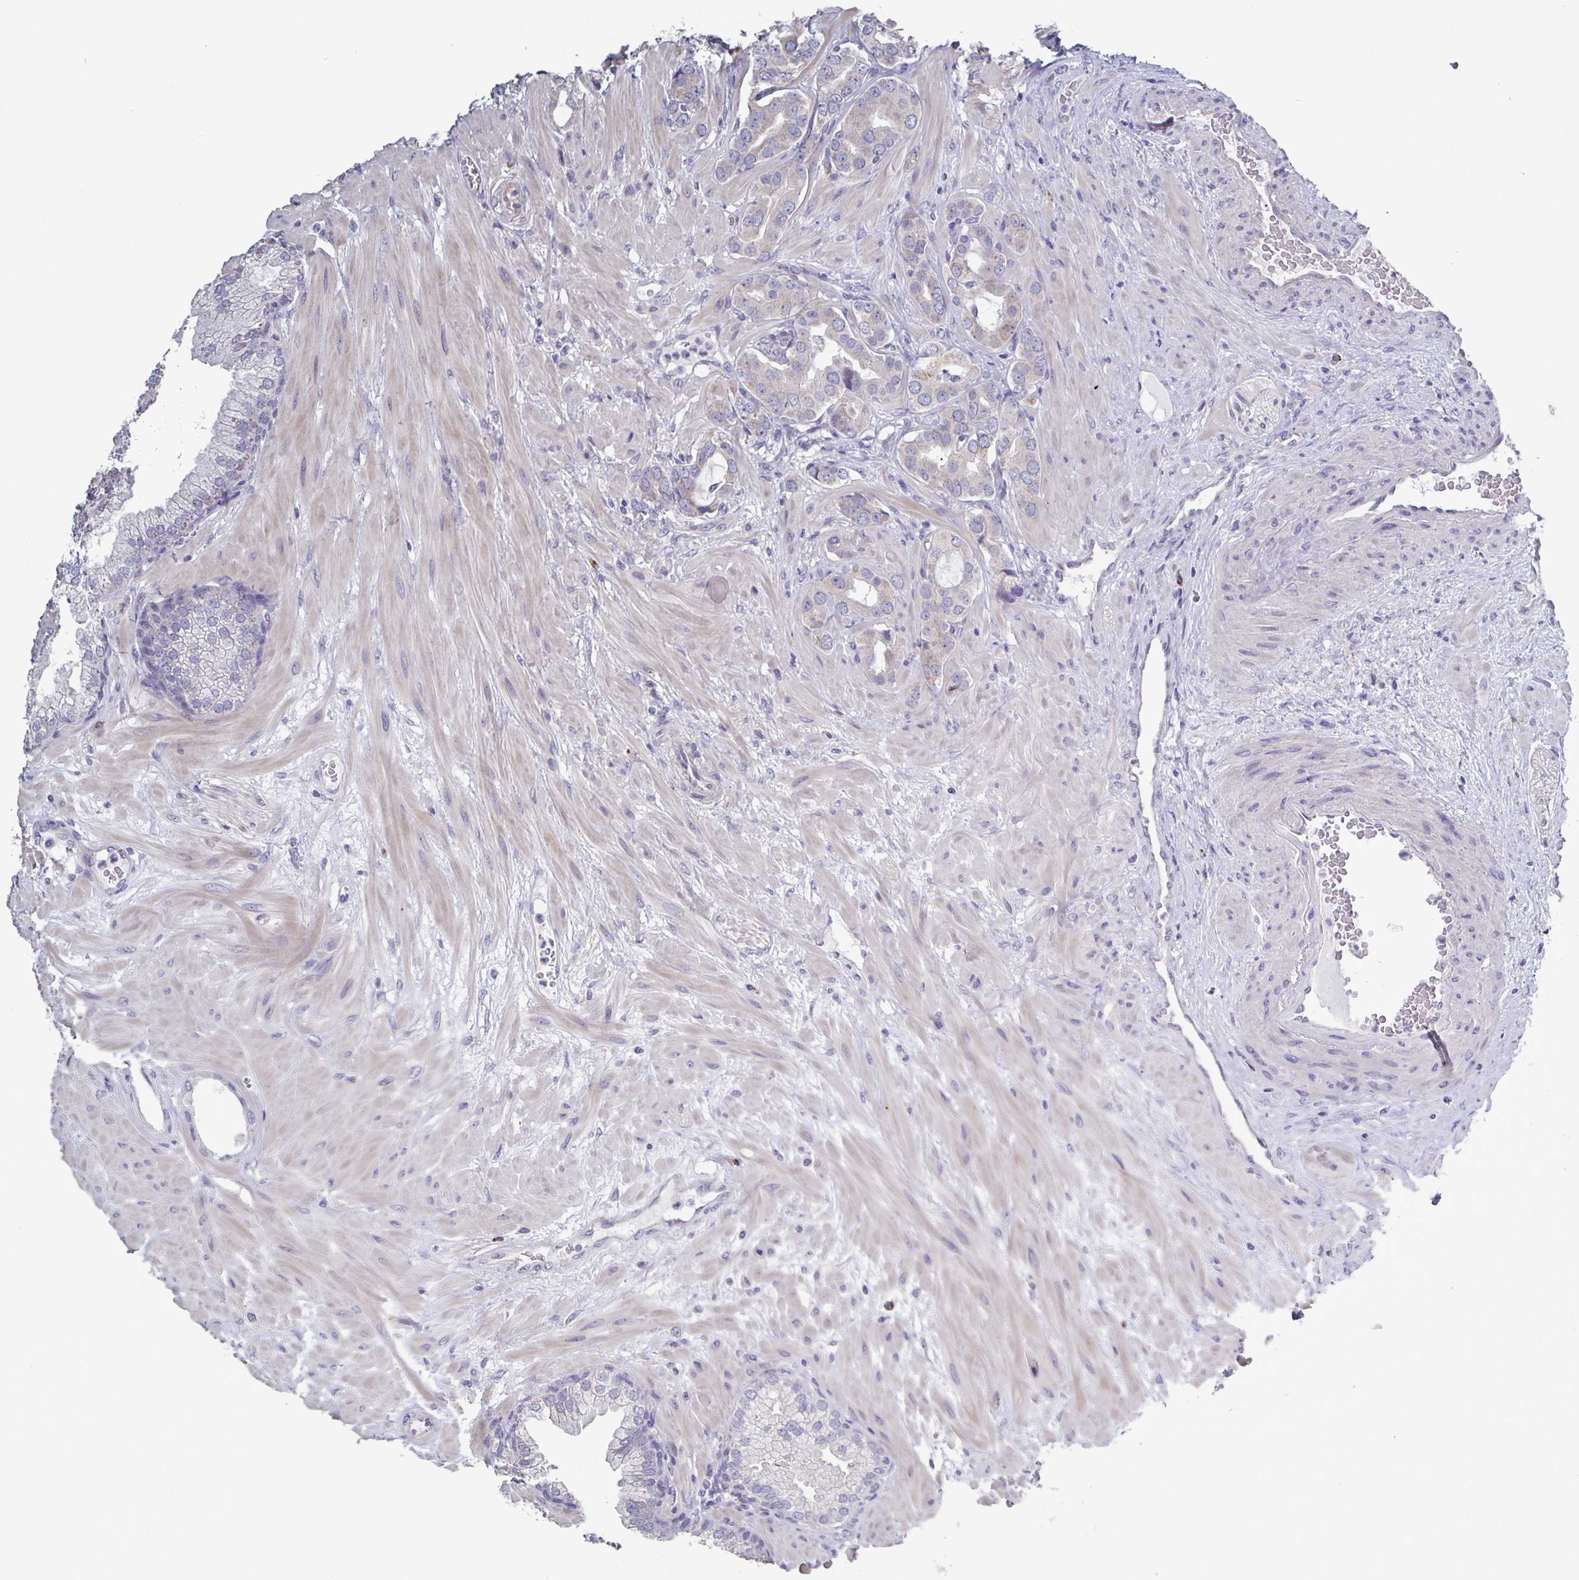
{"staining": {"intensity": "weak", "quantity": "<25%", "location": "cytoplasmic/membranous"}, "tissue": "prostate cancer", "cell_type": "Tumor cells", "image_type": "cancer", "snomed": [{"axis": "morphology", "description": "Adenocarcinoma, Low grade"}, {"axis": "topography", "description": "Prostate"}], "caption": "IHC histopathology image of neoplastic tissue: low-grade adenocarcinoma (prostate) stained with DAB (3,3'-diaminobenzidine) exhibits no significant protein staining in tumor cells.", "gene": "GLDC", "patient": {"sex": "male", "age": 57}}